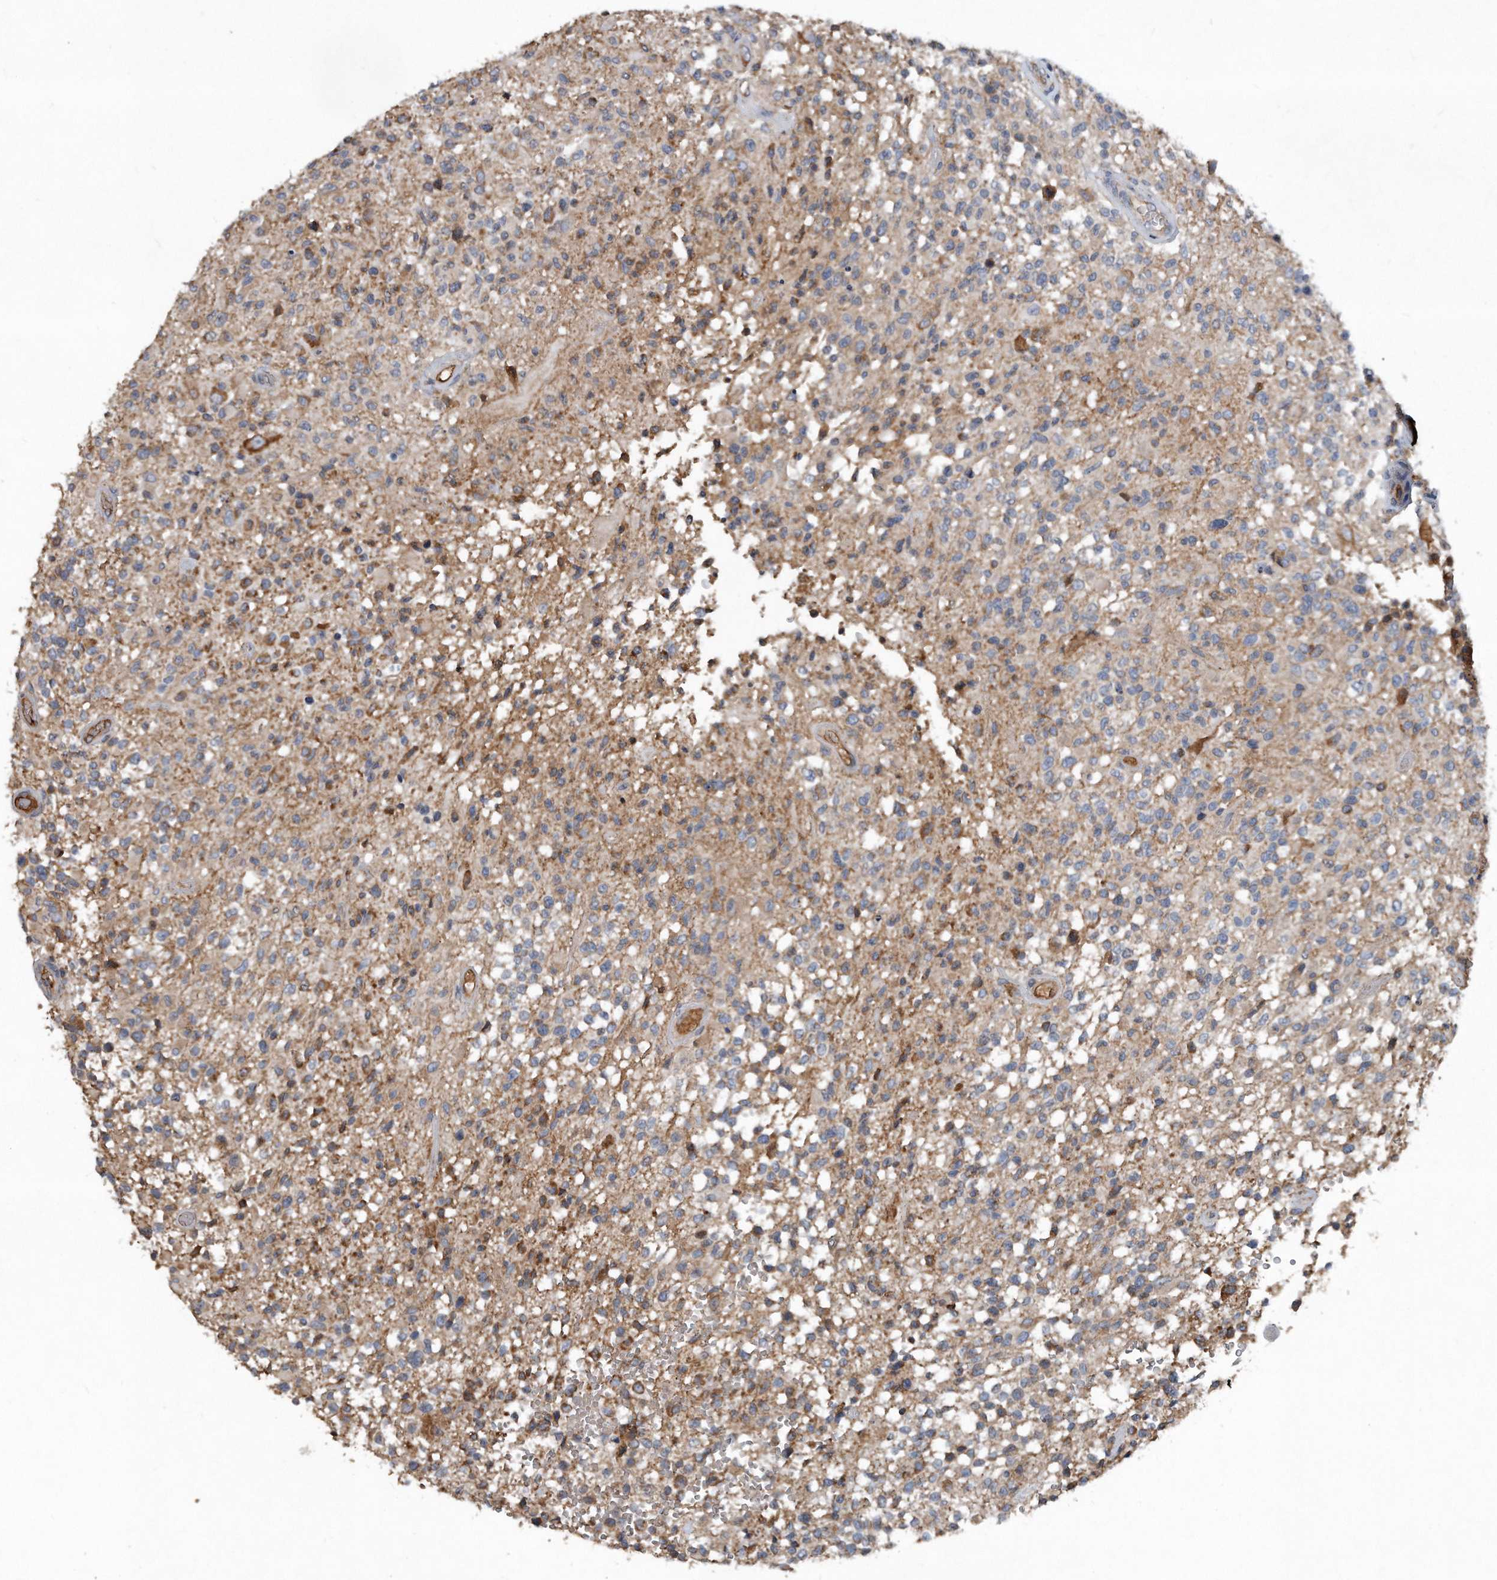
{"staining": {"intensity": "negative", "quantity": "none", "location": "none"}, "tissue": "glioma", "cell_type": "Tumor cells", "image_type": "cancer", "snomed": [{"axis": "morphology", "description": "Glioma, malignant, High grade"}, {"axis": "morphology", "description": "Glioblastoma, NOS"}, {"axis": "topography", "description": "Brain"}], "caption": "A high-resolution micrograph shows IHC staining of glioblastoma, which shows no significant positivity in tumor cells.", "gene": "SDHA", "patient": {"sex": "male", "age": 60}}